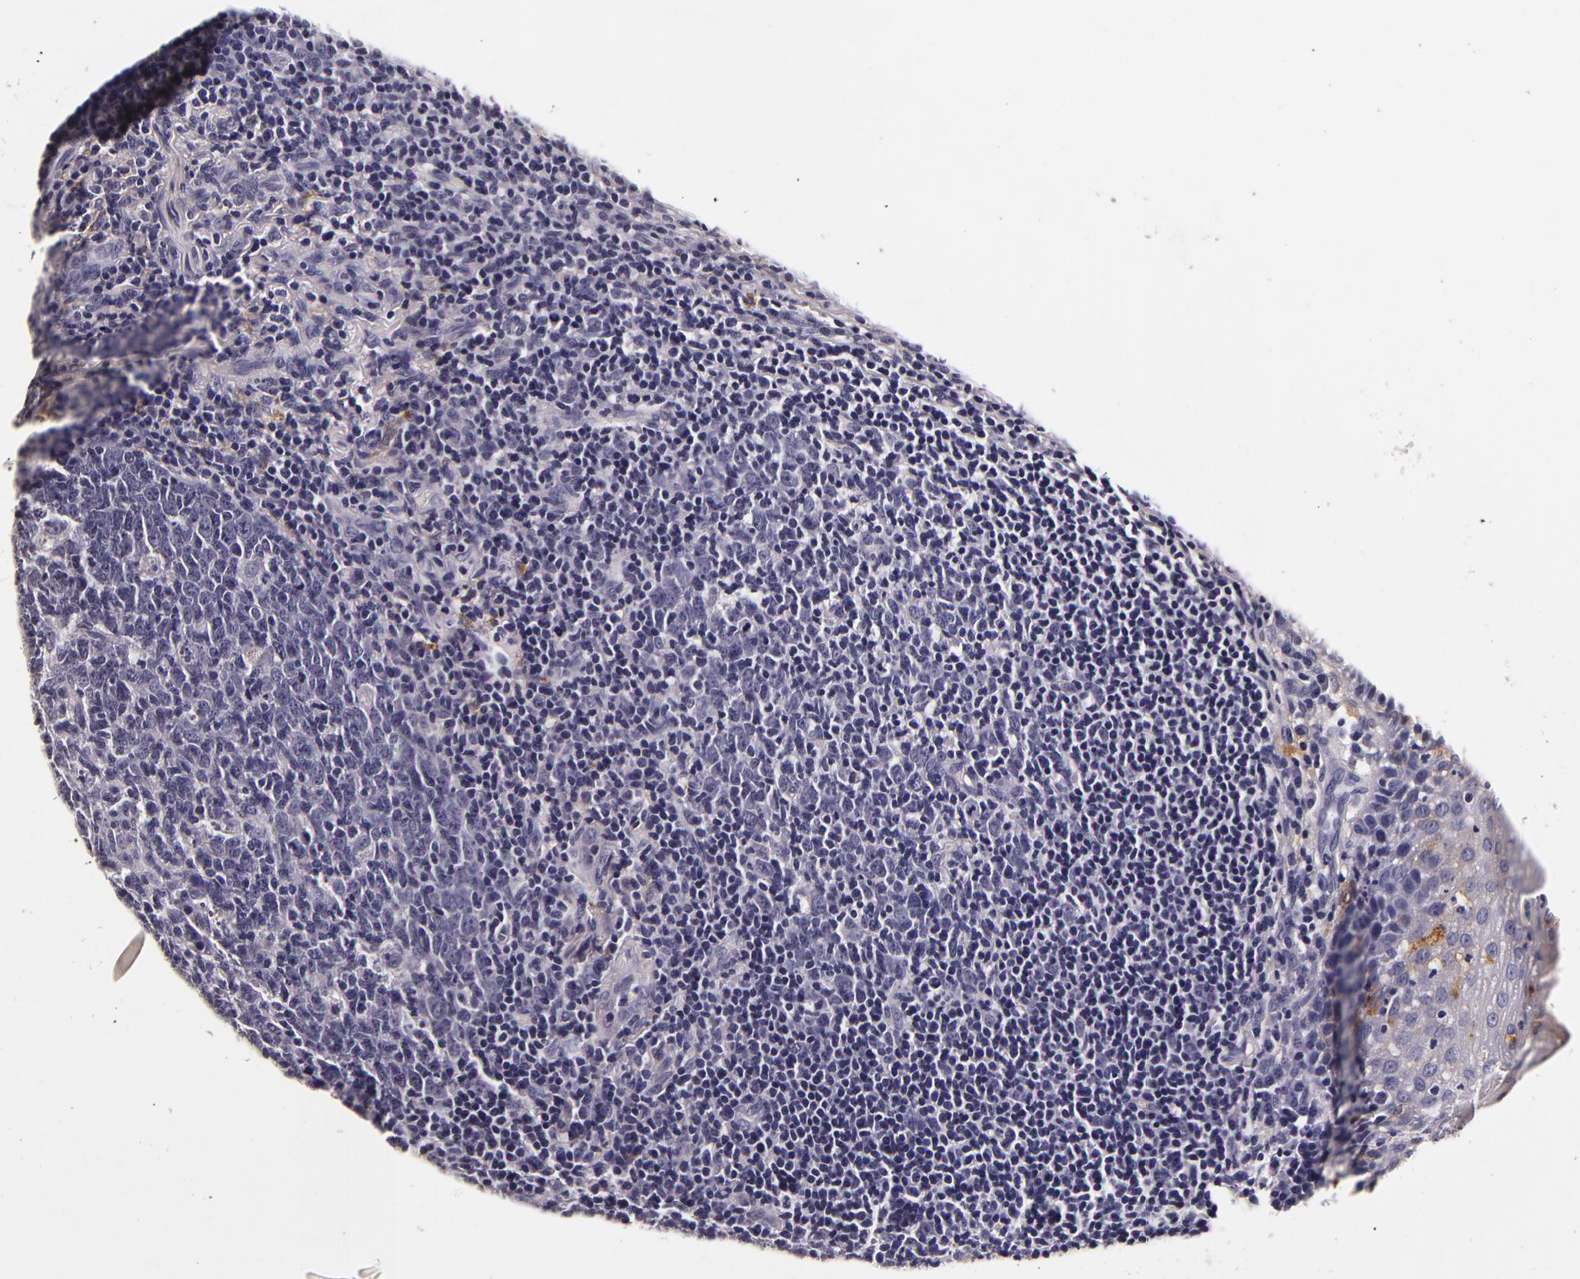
{"staining": {"intensity": "negative", "quantity": "none", "location": "none"}, "tissue": "tonsil", "cell_type": "Germinal center cells", "image_type": "normal", "snomed": [{"axis": "morphology", "description": "Normal tissue, NOS"}, {"axis": "topography", "description": "Tonsil"}], "caption": "Human tonsil stained for a protein using immunohistochemistry (IHC) reveals no staining in germinal center cells.", "gene": "LGALS3BP", "patient": {"sex": "male", "age": 6}}